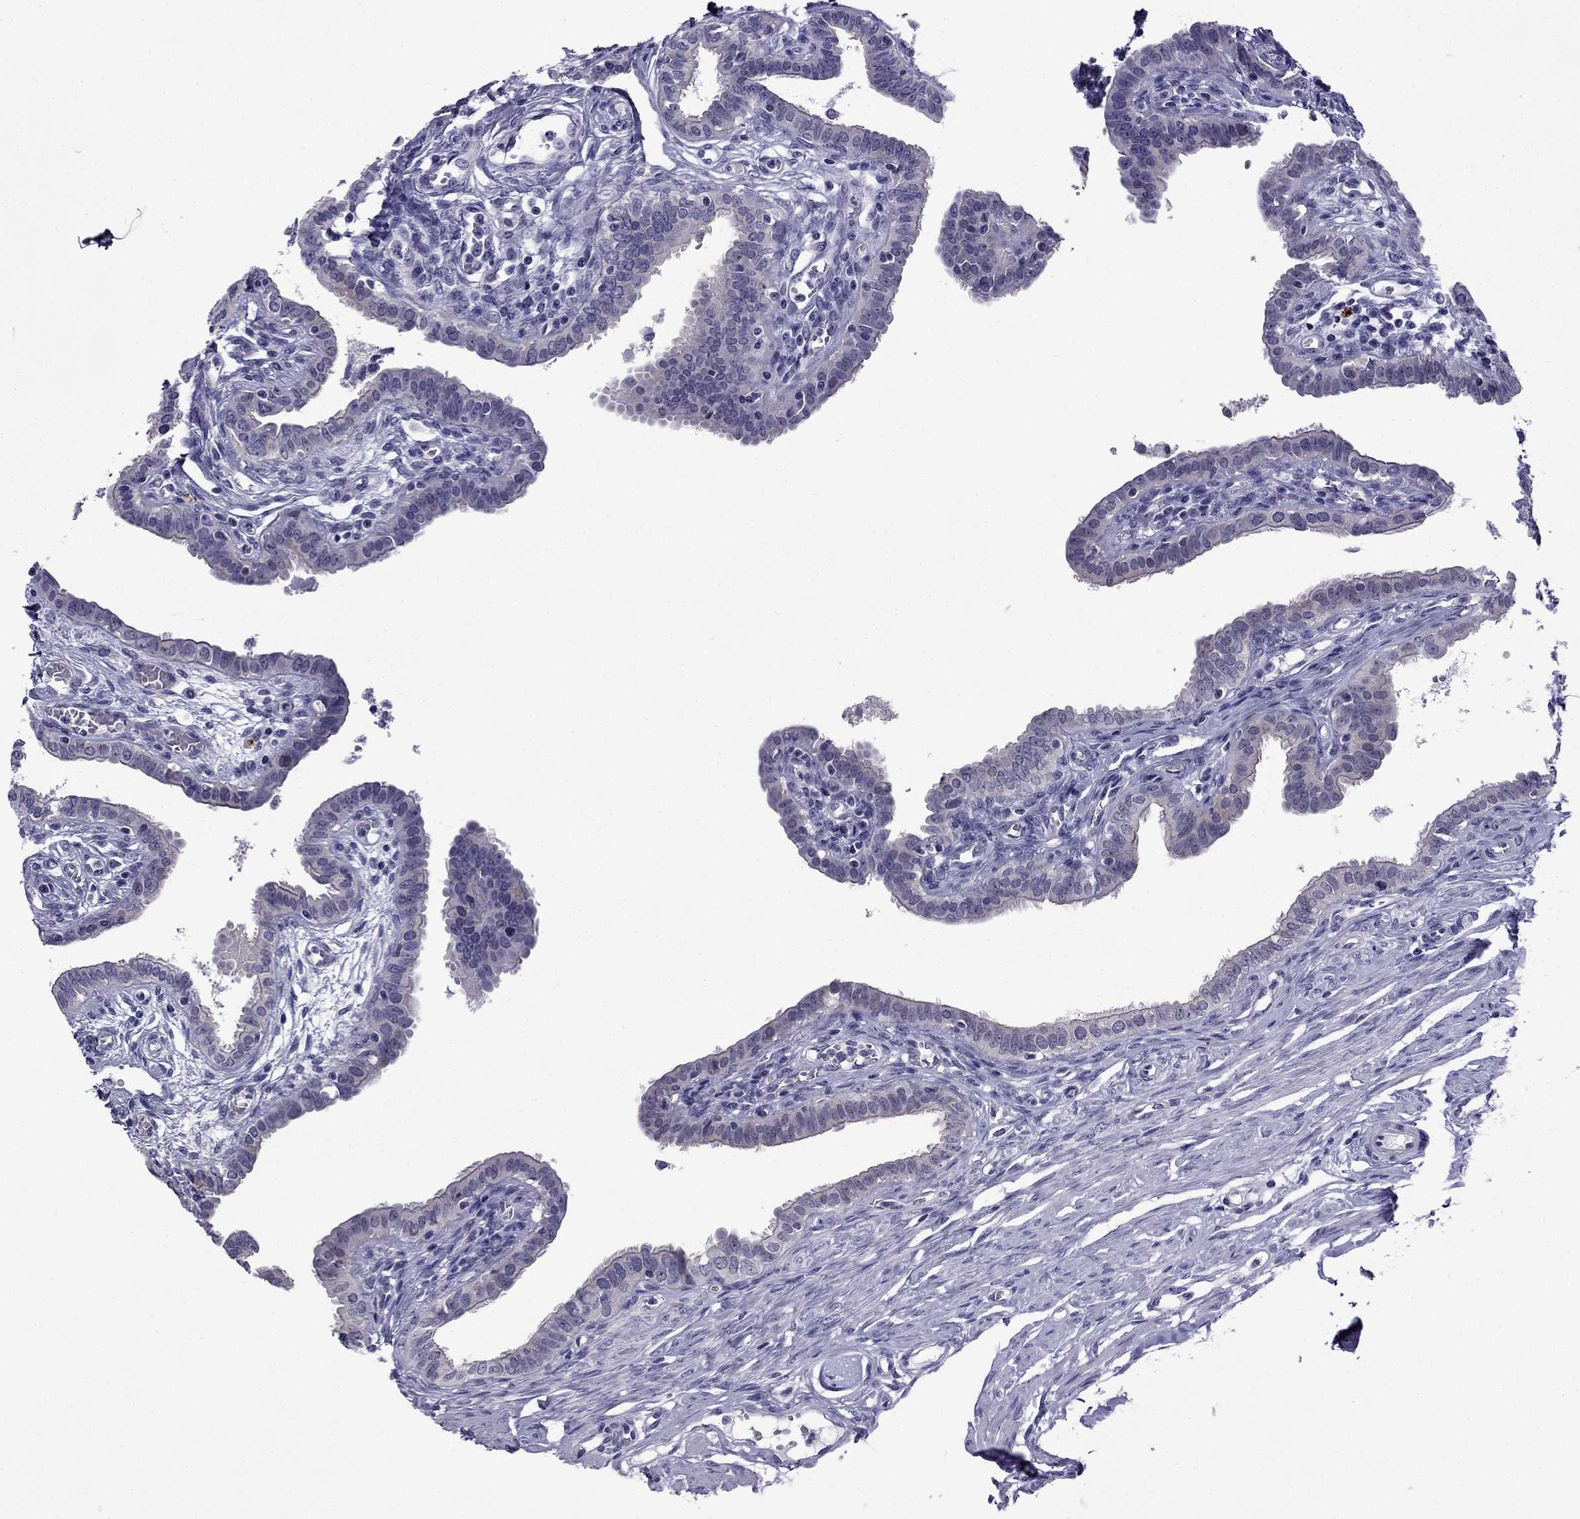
{"staining": {"intensity": "negative", "quantity": "none", "location": "none"}, "tissue": "fallopian tube", "cell_type": "Glandular cells", "image_type": "normal", "snomed": [{"axis": "morphology", "description": "Normal tissue, NOS"}, {"axis": "morphology", "description": "Carcinoma, endometroid"}, {"axis": "topography", "description": "Fallopian tube"}, {"axis": "topography", "description": "Ovary"}], "caption": "Immunohistochemistry micrograph of benign human fallopian tube stained for a protein (brown), which displays no expression in glandular cells. (IHC, brightfield microscopy, high magnification).", "gene": "POM121L12", "patient": {"sex": "female", "age": 42}}